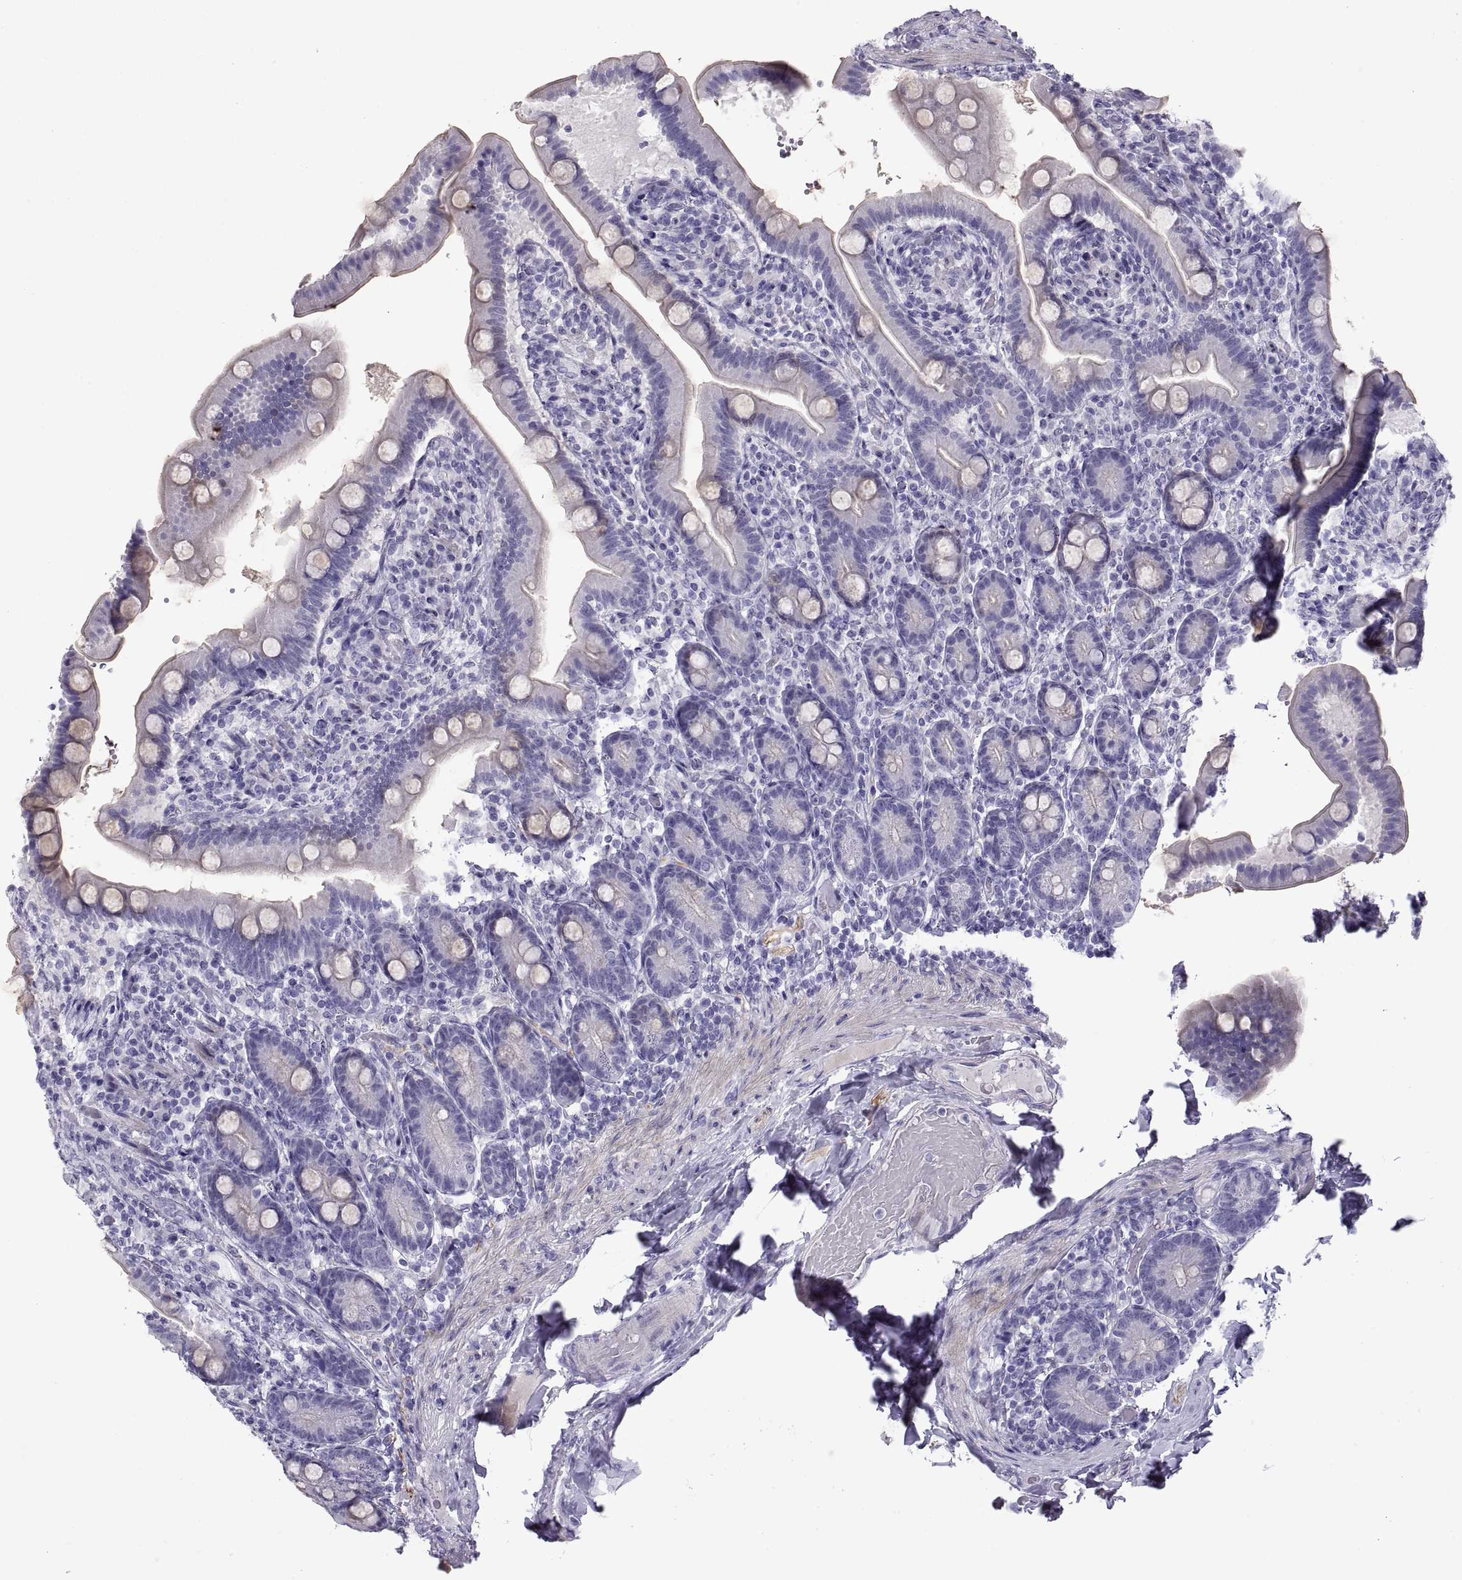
{"staining": {"intensity": "negative", "quantity": "none", "location": "none"}, "tissue": "small intestine", "cell_type": "Glandular cells", "image_type": "normal", "snomed": [{"axis": "morphology", "description": "Normal tissue, NOS"}, {"axis": "topography", "description": "Small intestine"}], "caption": "Photomicrograph shows no significant protein expression in glandular cells of normal small intestine. The staining is performed using DAB (3,3'-diaminobenzidine) brown chromogen with nuclei counter-stained in using hematoxylin.", "gene": "RGS20", "patient": {"sex": "male", "age": 66}}